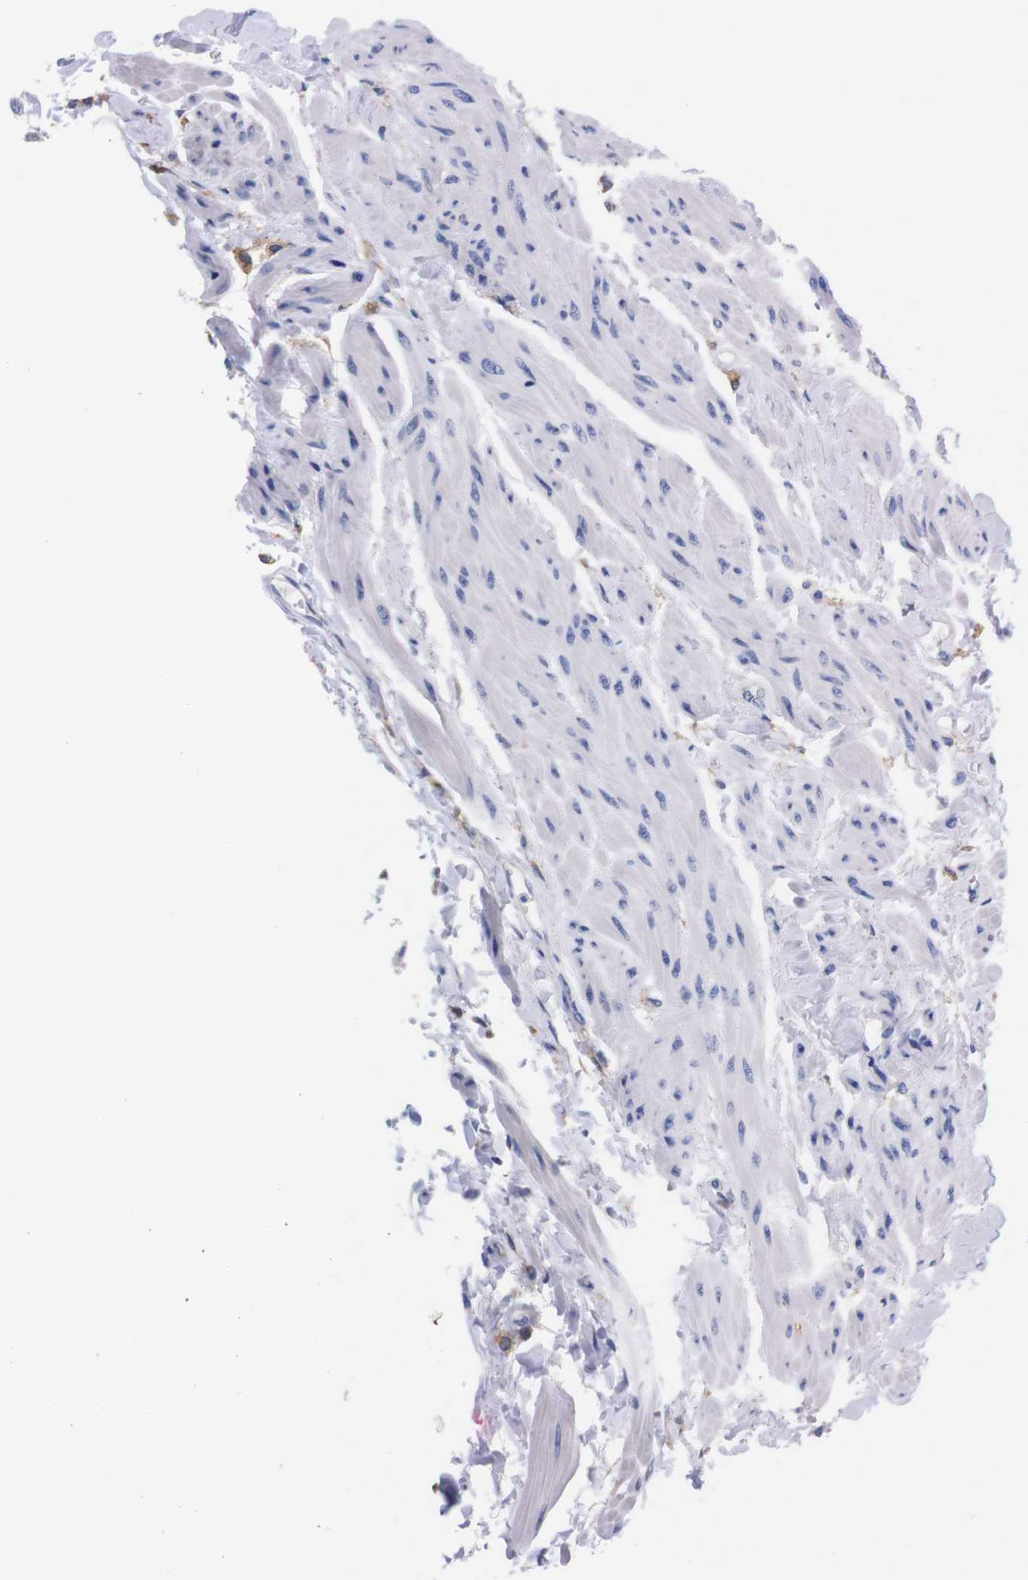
{"staining": {"intensity": "weak", "quantity": "25%-75%", "location": "cytoplasmic/membranous"}, "tissue": "urinary bladder", "cell_type": "Urothelial cells", "image_type": "normal", "snomed": [{"axis": "morphology", "description": "Normal tissue, NOS"}, {"axis": "topography", "description": "Urinary bladder"}], "caption": "Immunohistochemical staining of unremarkable human urinary bladder reveals weak cytoplasmic/membranous protein staining in about 25%-75% of urothelial cells.", "gene": "NEBL", "patient": {"sex": "female", "age": 79}}